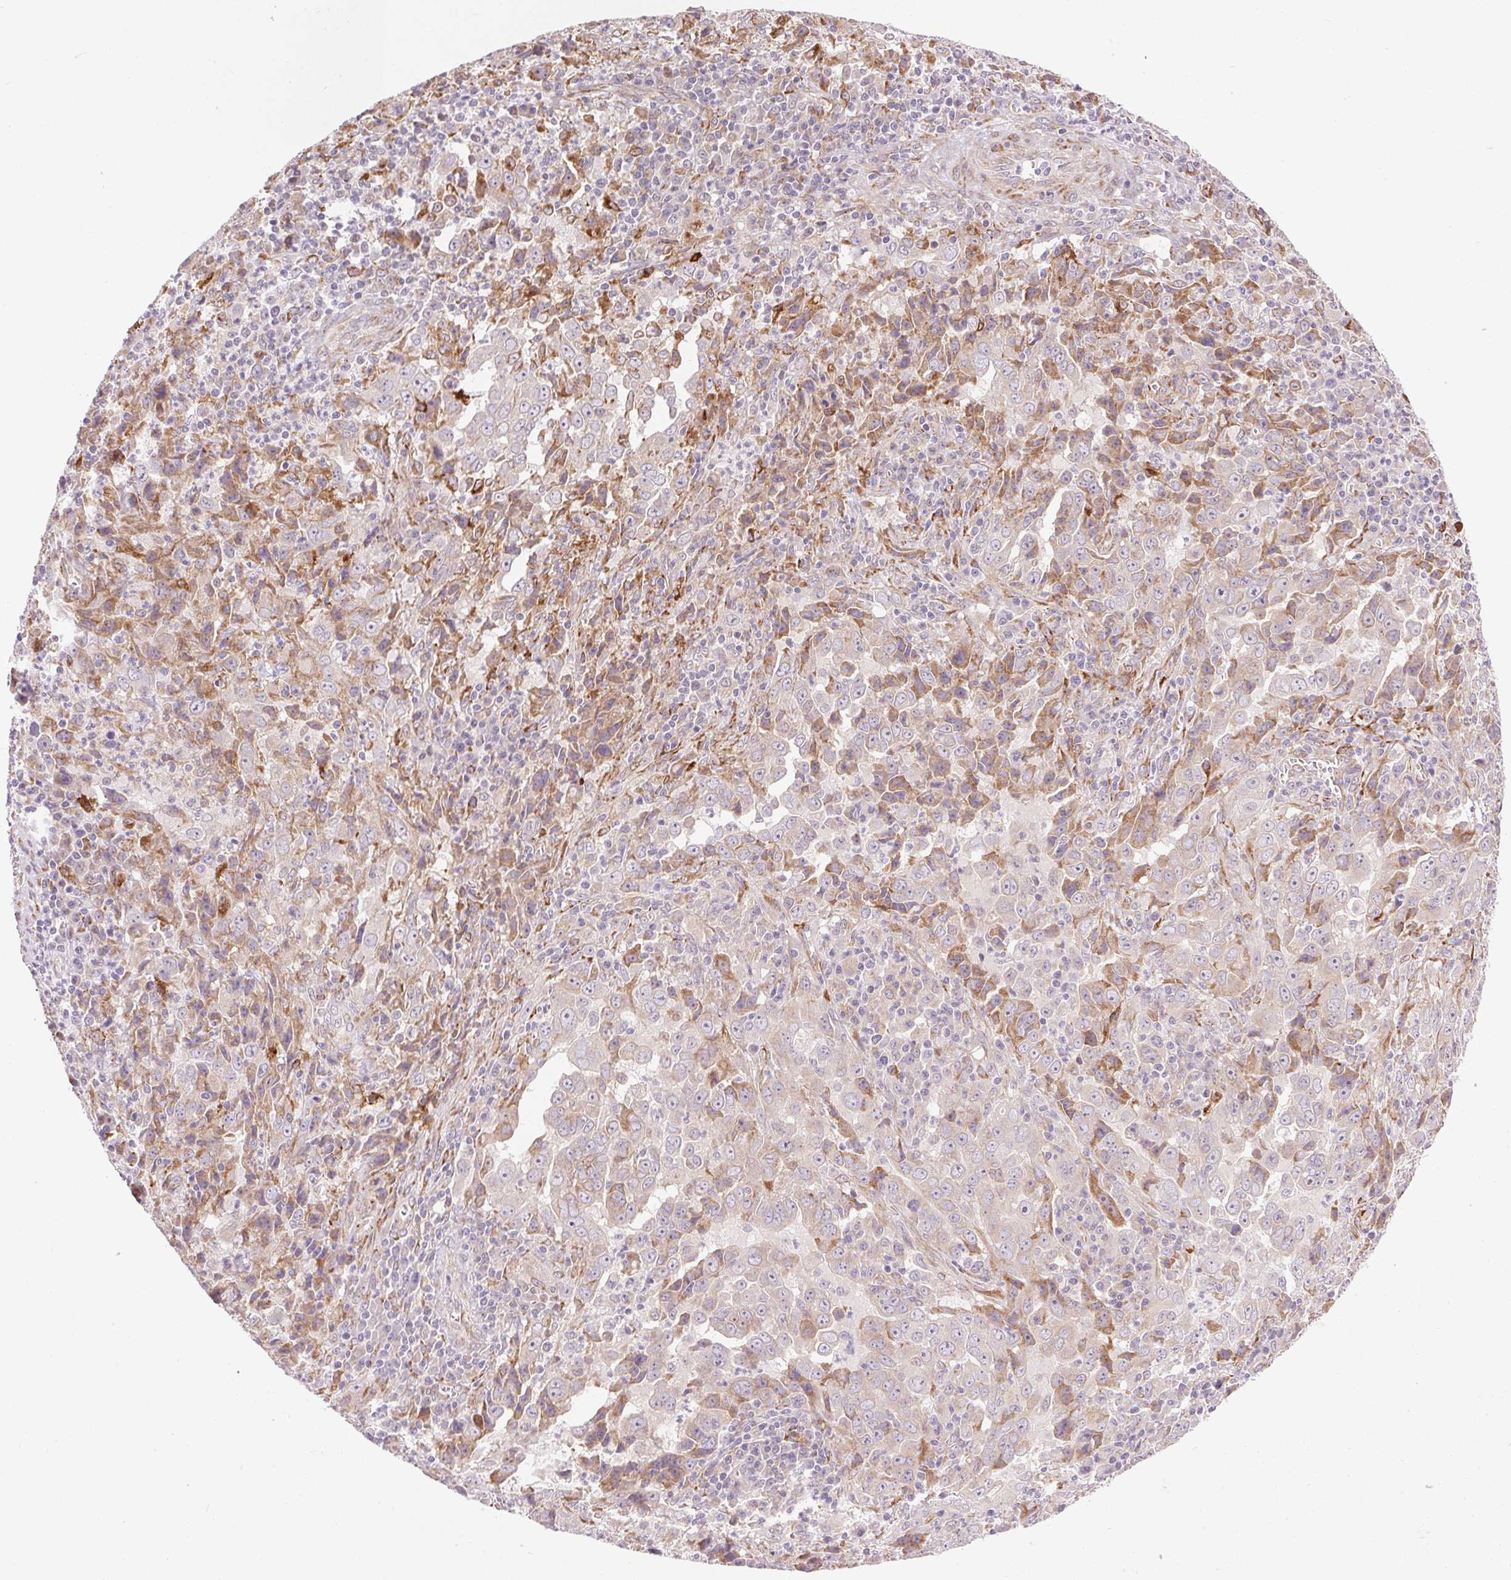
{"staining": {"intensity": "negative", "quantity": "none", "location": "none"}, "tissue": "lung cancer", "cell_type": "Tumor cells", "image_type": "cancer", "snomed": [{"axis": "morphology", "description": "Adenocarcinoma, NOS"}, {"axis": "topography", "description": "Lung"}], "caption": "An image of human lung adenocarcinoma is negative for staining in tumor cells.", "gene": "METTL17", "patient": {"sex": "male", "age": 67}}